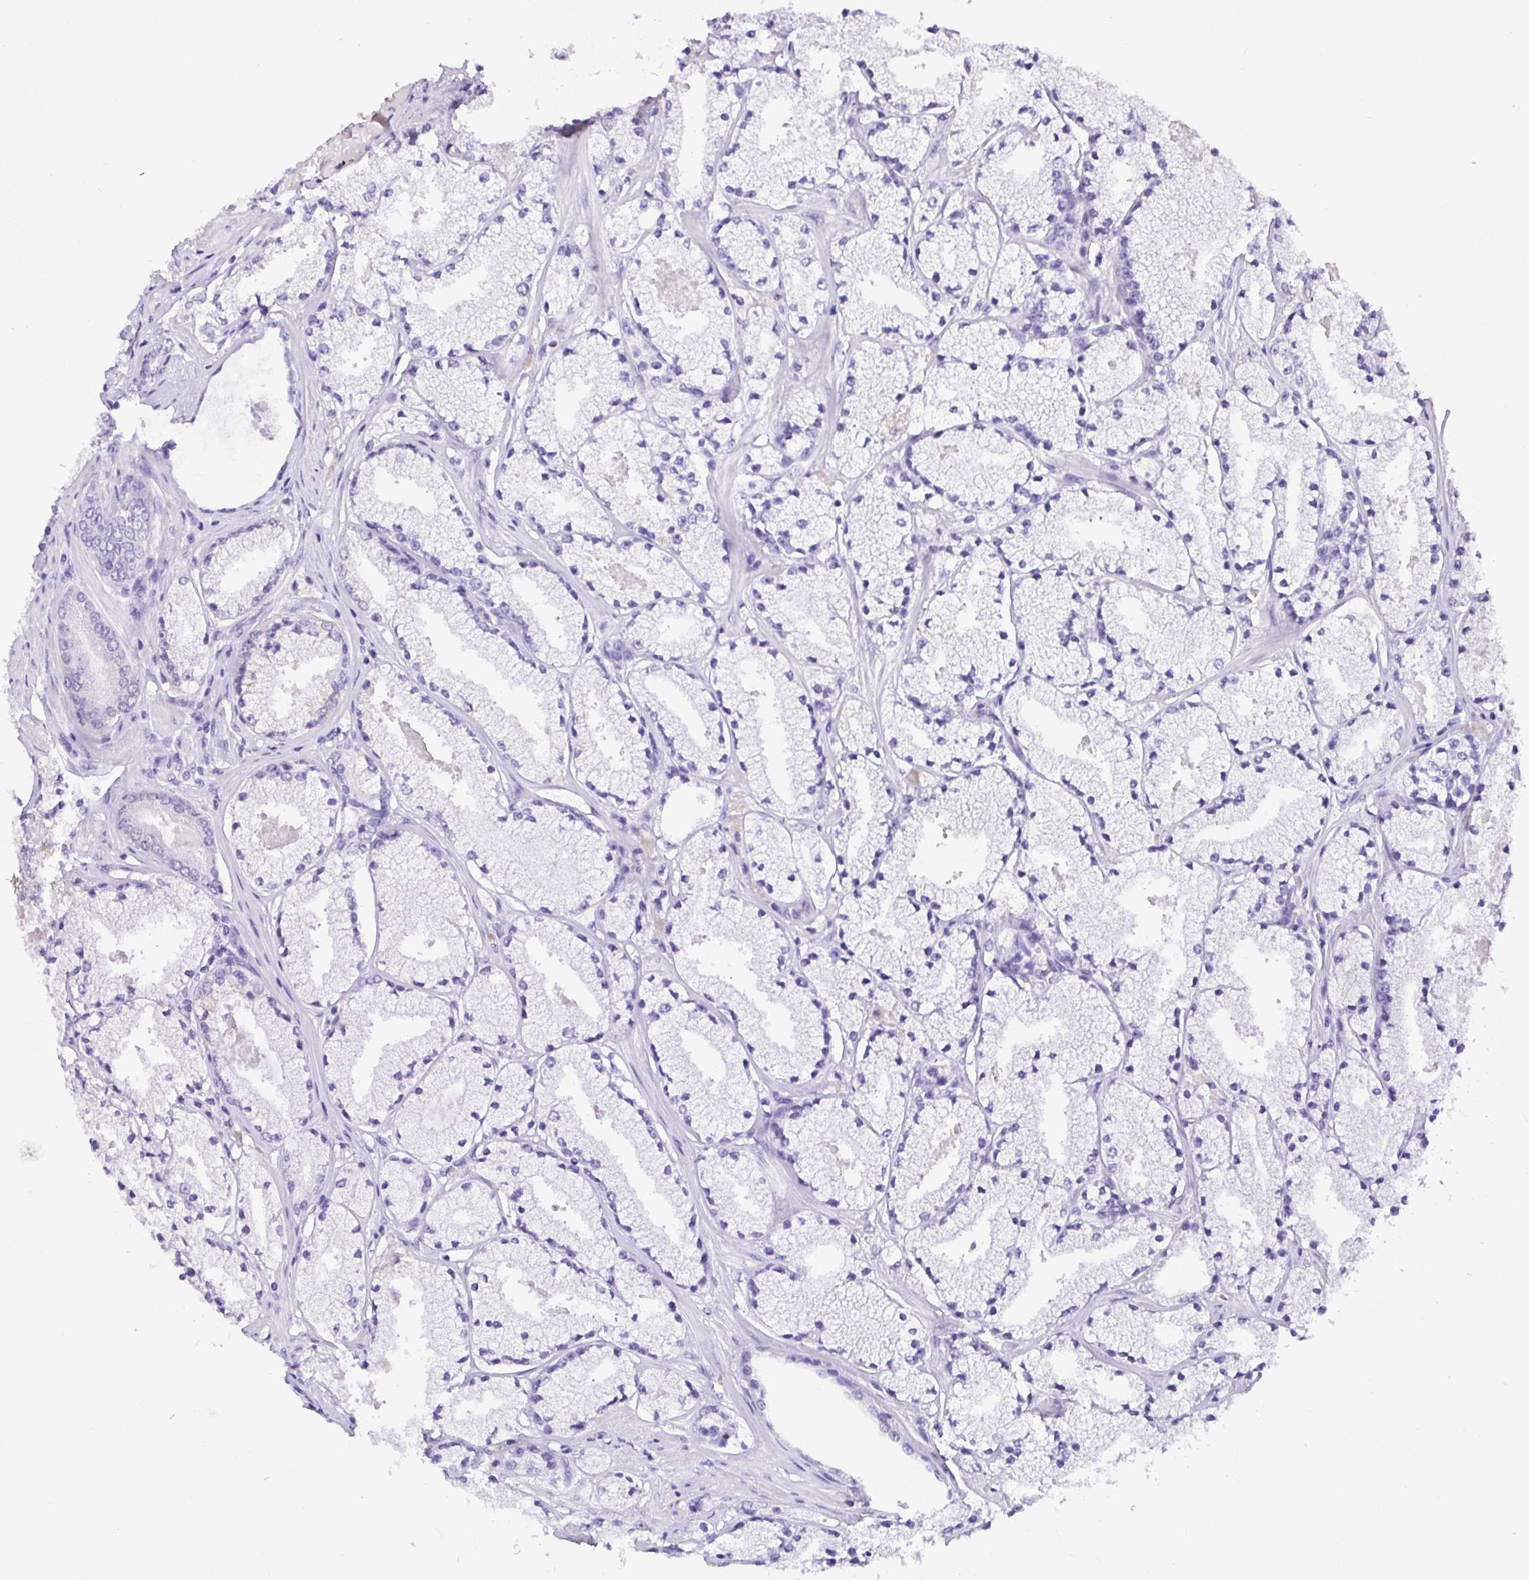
{"staining": {"intensity": "negative", "quantity": "none", "location": "none"}, "tissue": "prostate cancer", "cell_type": "Tumor cells", "image_type": "cancer", "snomed": [{"axis": "morphology", "description": "Adenocarcinoma, High grade"}, {"axis": "topography", "description": "Prostate"}], "caption": "This is a photomicrograph of immunohistochemistry staining of prostate cancer, which shows no staining in tumor cells.", "gene": "NUP188", "patient": {"sex": "male", "age": 63}}